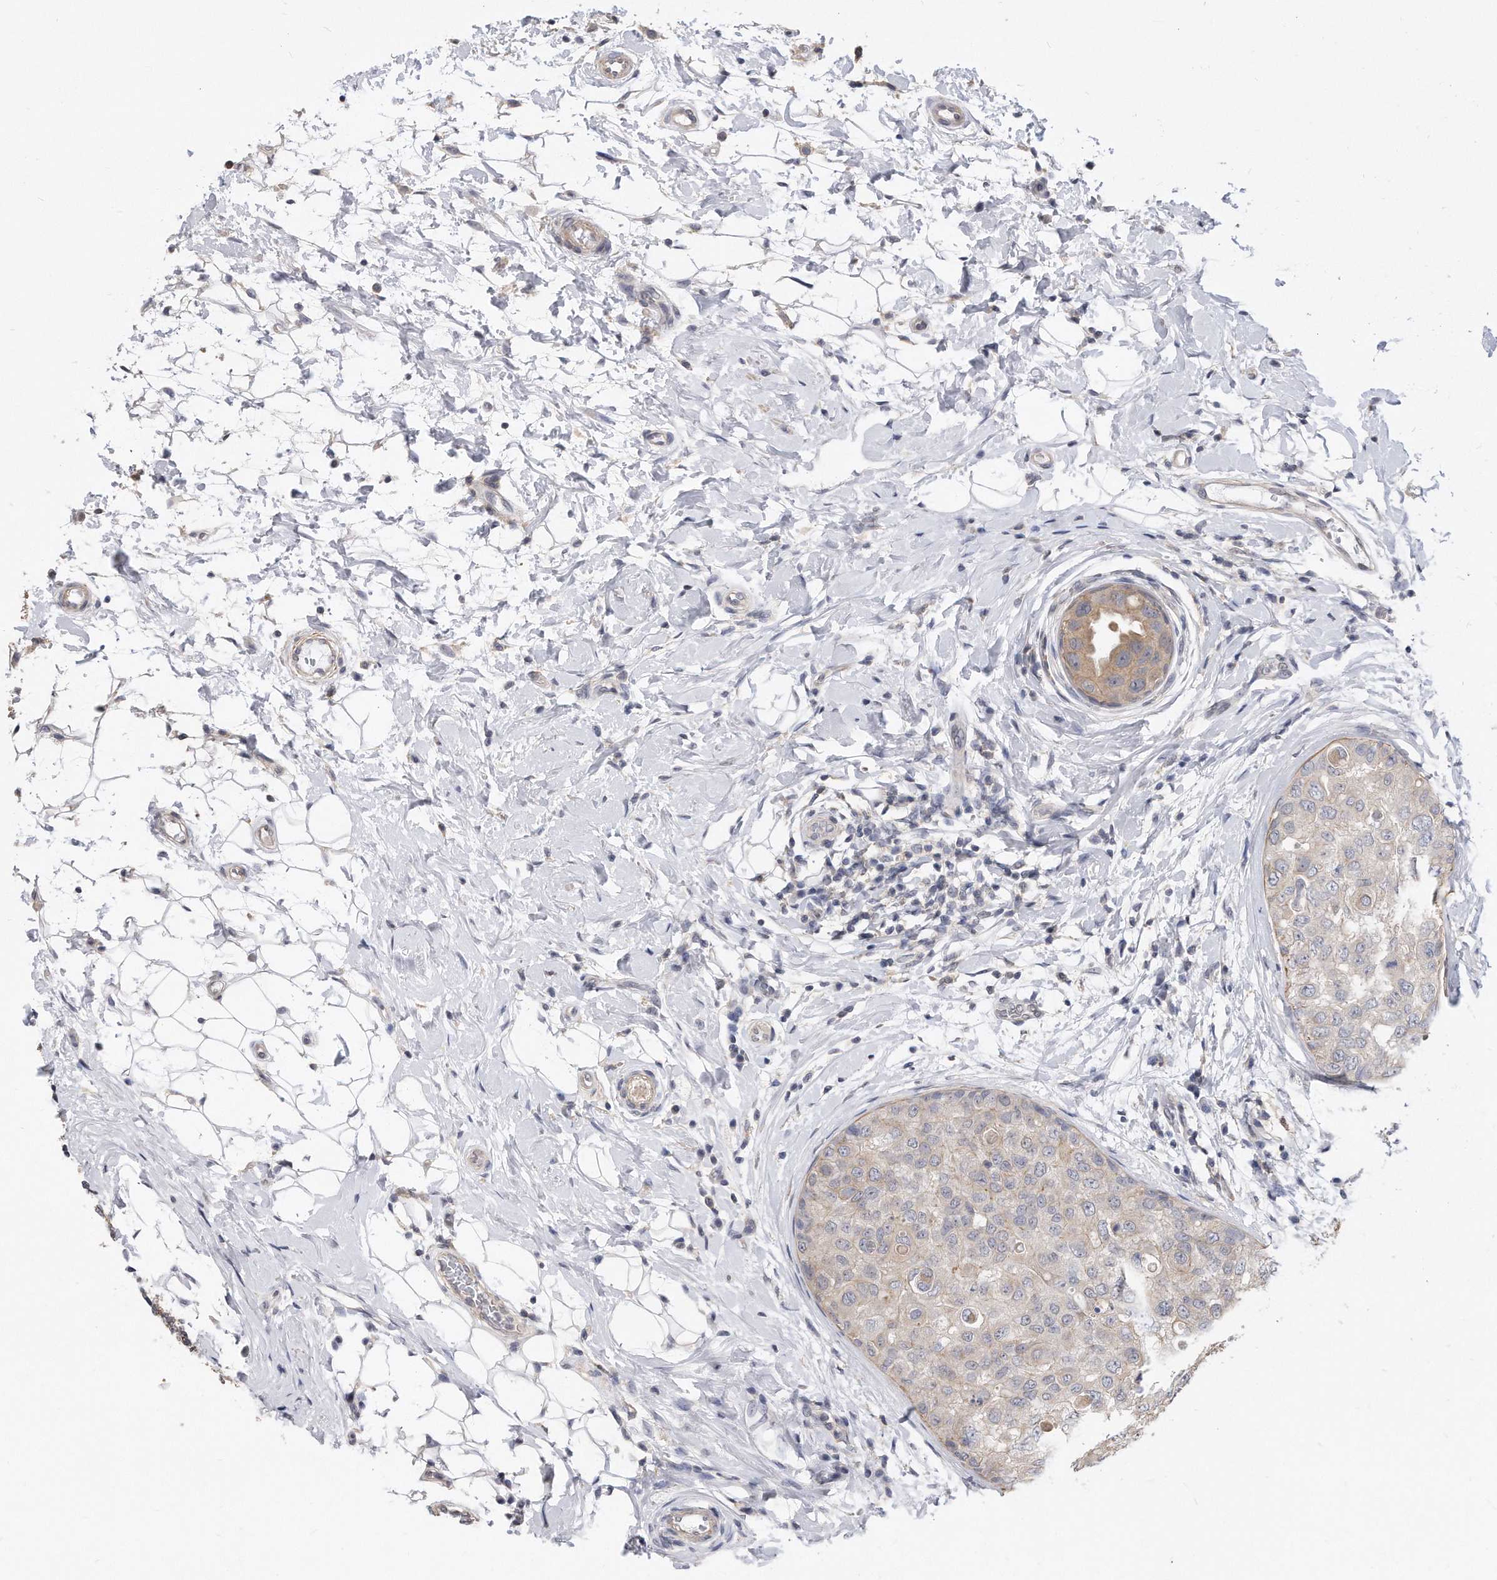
{"staining": {"intensity": "weak", "quantity": "<25%", "location": "cytoplasmic/membranous"}, "tissue": "breast cancer", "cell_type": "Tumor cells", "image_type": "cancer", "snomed": [{"axis": "morphology", "description": "Duct carcinoma"}, {"axis": "topography", "description": "Breast"}], "caption": "Invasive ductal carcinoma (breast) was stained to show a protein in brown. There is no significant positivity in tumor cells.", "gene": "TCP1", "patient": {"sex": "female", "age": 27}}